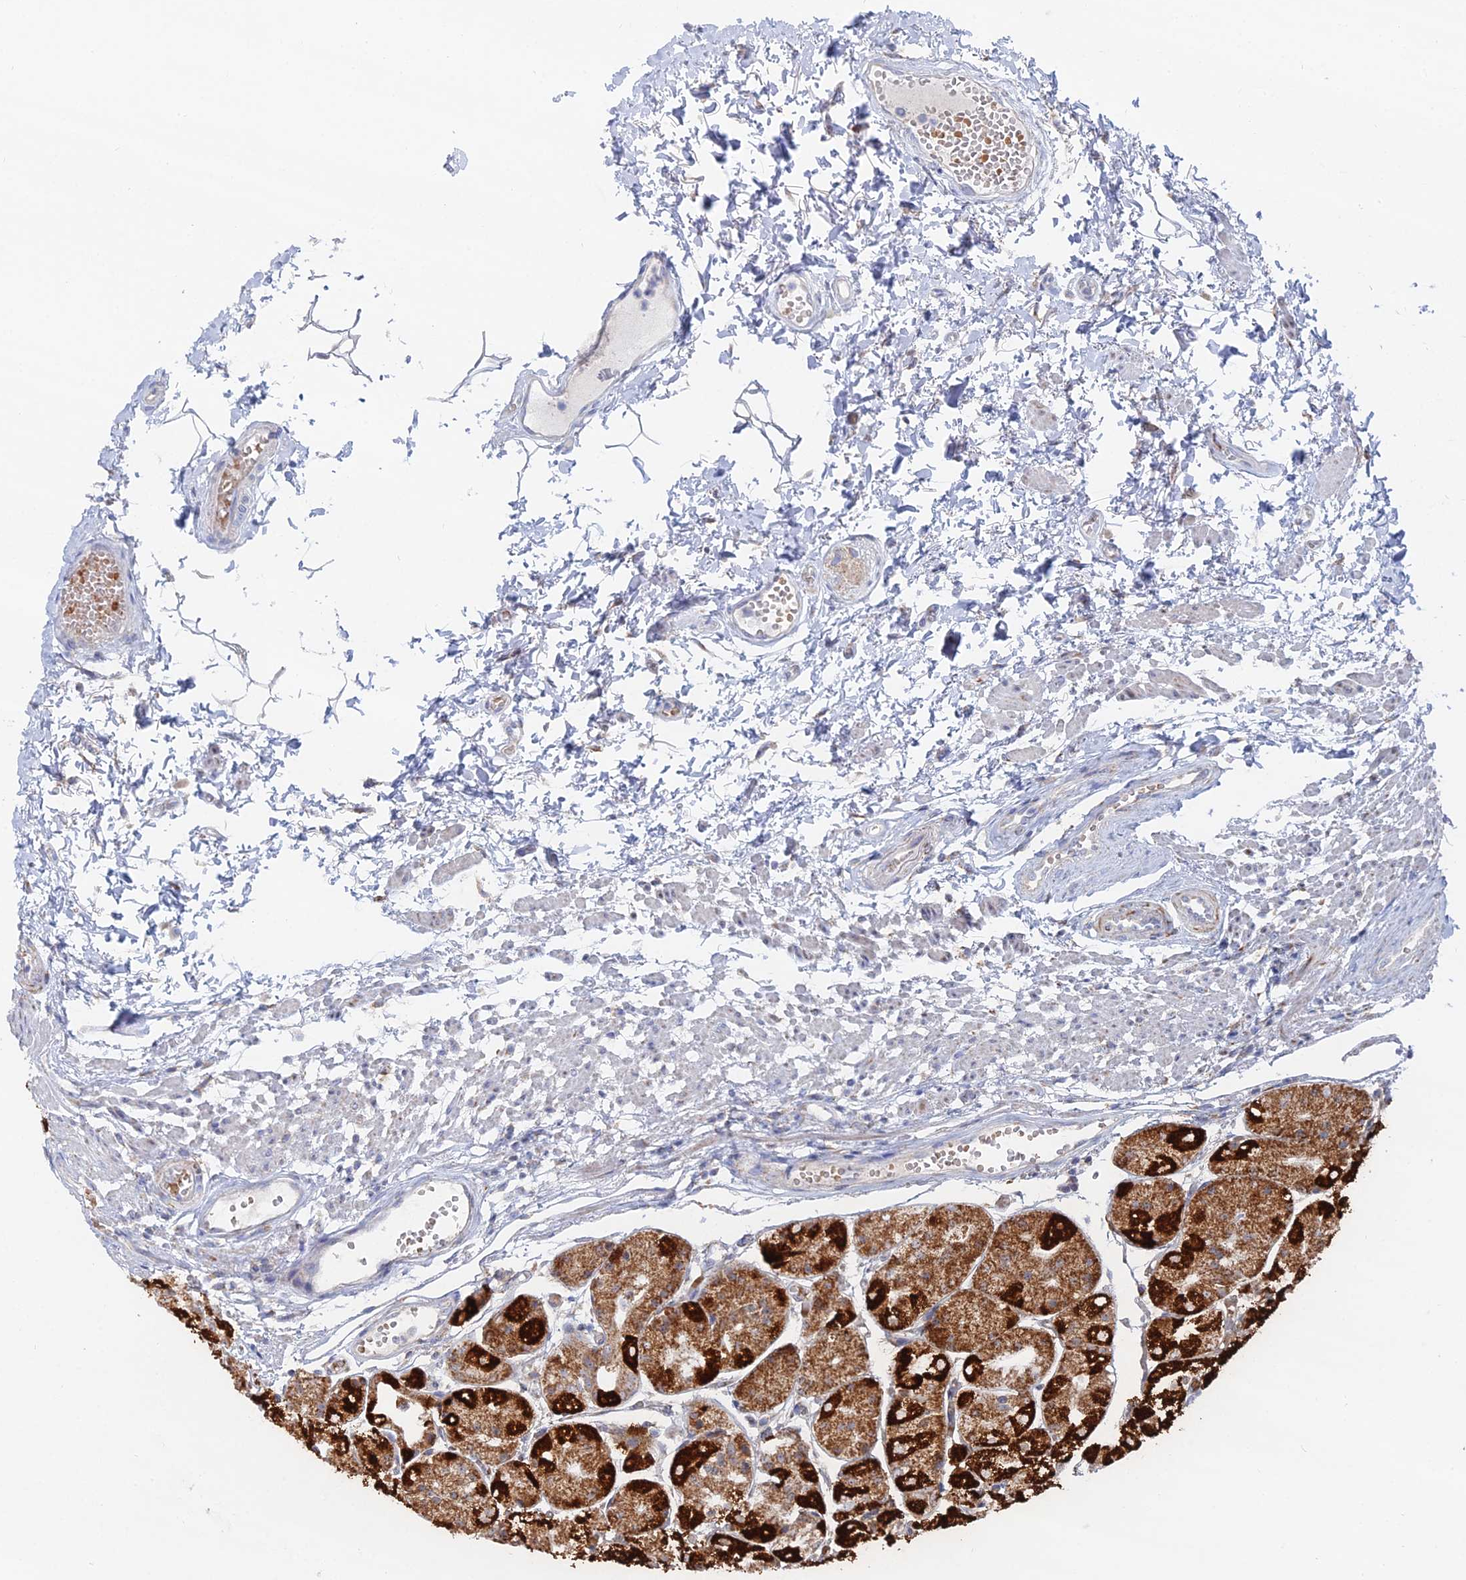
{"staining": {"intensity": "strong", "quantity": ">75%", "location": "cytoplasmic/membranous"}, "tissue": "stomach", "cell_type": "Glandular cells", "image_type": "normal", "snomed": [{"axis": "morphology", "description": "Normal tissue, NOS"}, {"axis": "topography", "description": "Stomach, upper"}], "caption": "The micrograph exhibits immunohistochemical staining of benign stomach. There is strong cytoplasmic/membranous staining is seen in about >75% of glandular cells.", "gene": "MPC1", "patient": {"sex": "male", "age": 72}}